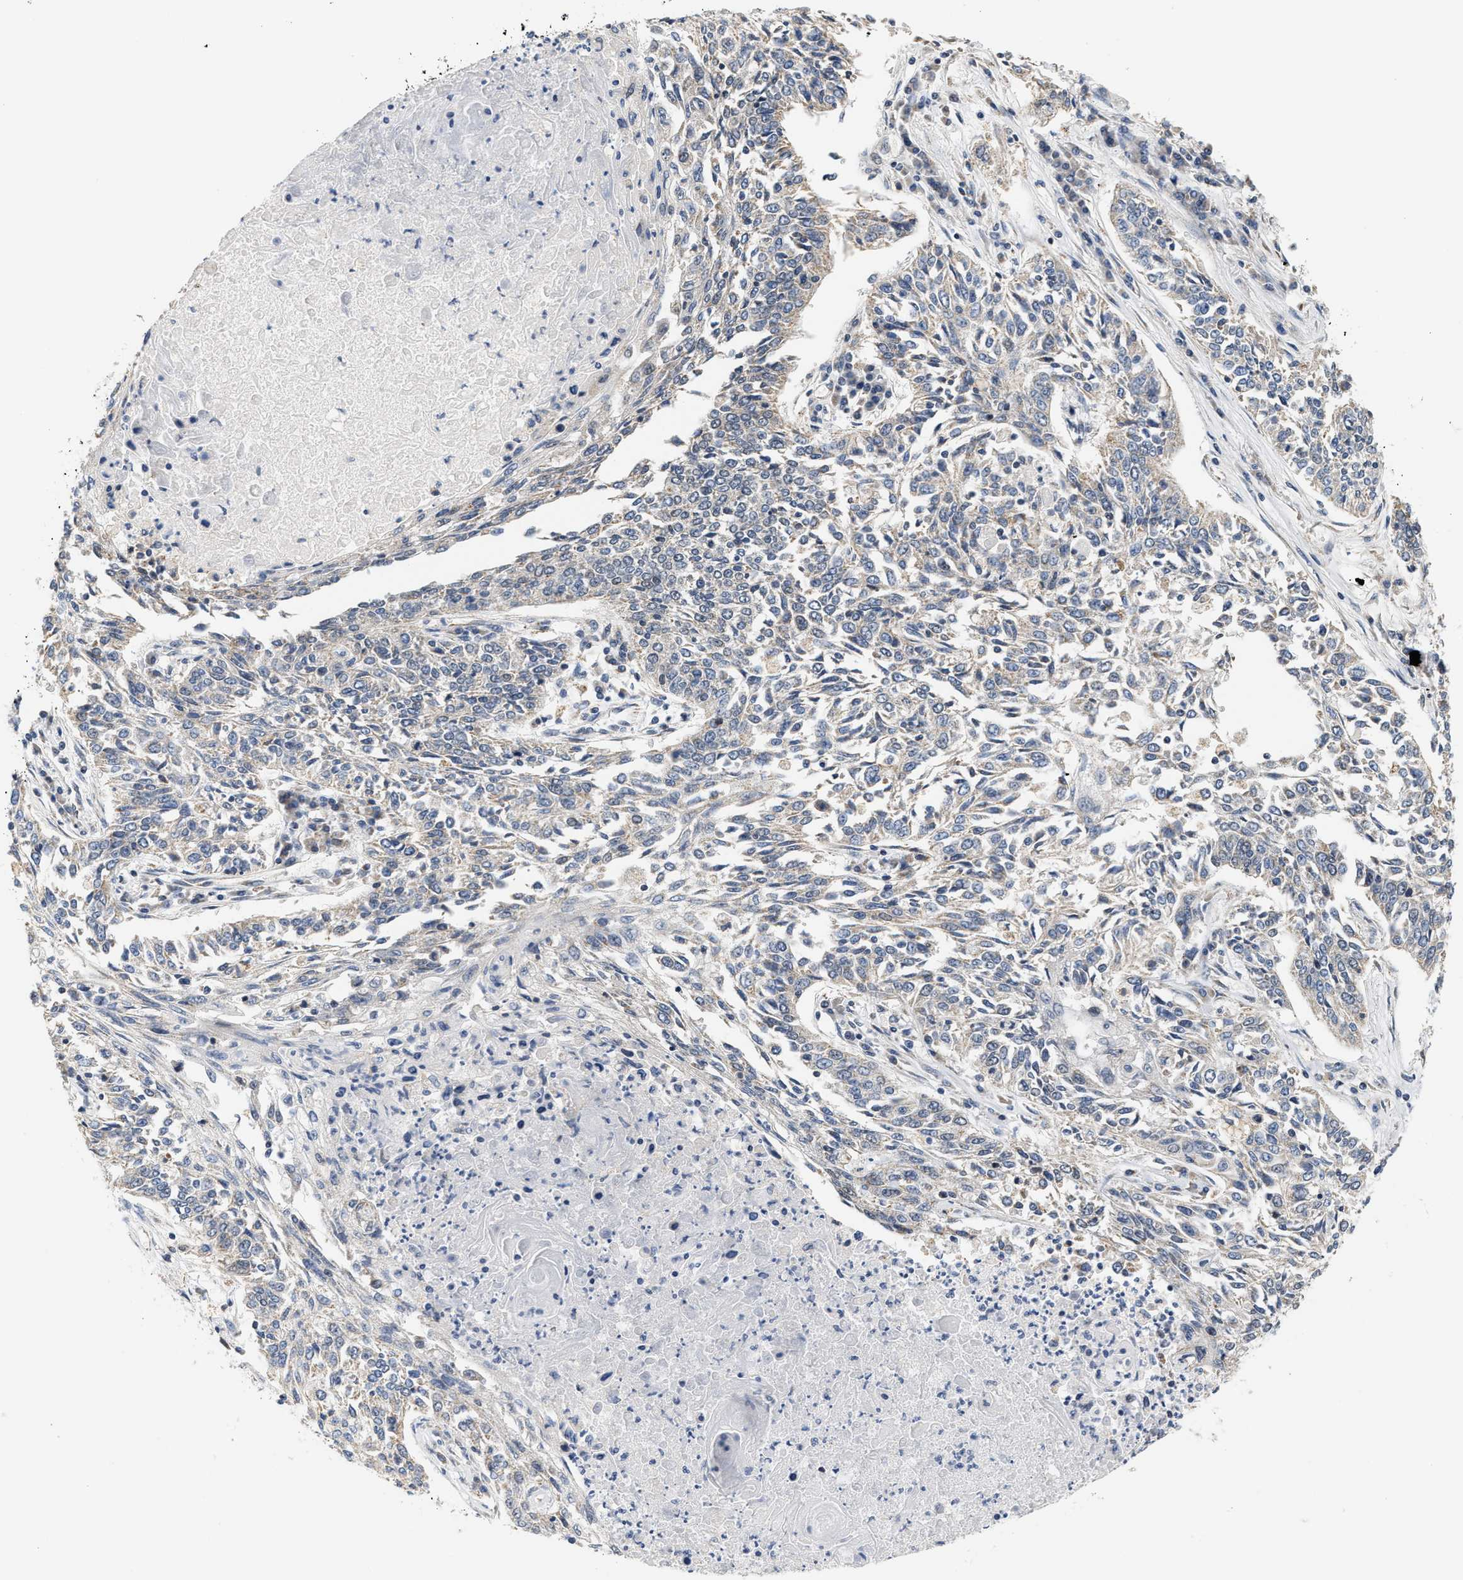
{"staining": {"intensity": "negative", "quantity": "none", "location": "none"}, "tissue": "lung cancer", "cell_type": "Tumor cells", "image_type": "cancer", "snomed": [{"axis": "morphology", "description": "Normal tissue, NOS"}, {"axis": "morphology", "description": "Squamous cell carcinoma, NOS"}, {"axis": "topography", "description": "Cartilage tissue"}, {"axis": "topography", "description": "Bronchus"}, {"axis": "topography", "description": "Lung"}], "caption": "Lung squamous cell carcinoma was stained to show a protein in brown. There is no significant positivity in tumor cells.", "gene": "GIGYF1", "patient": {"sex": "female", "age": 49}}